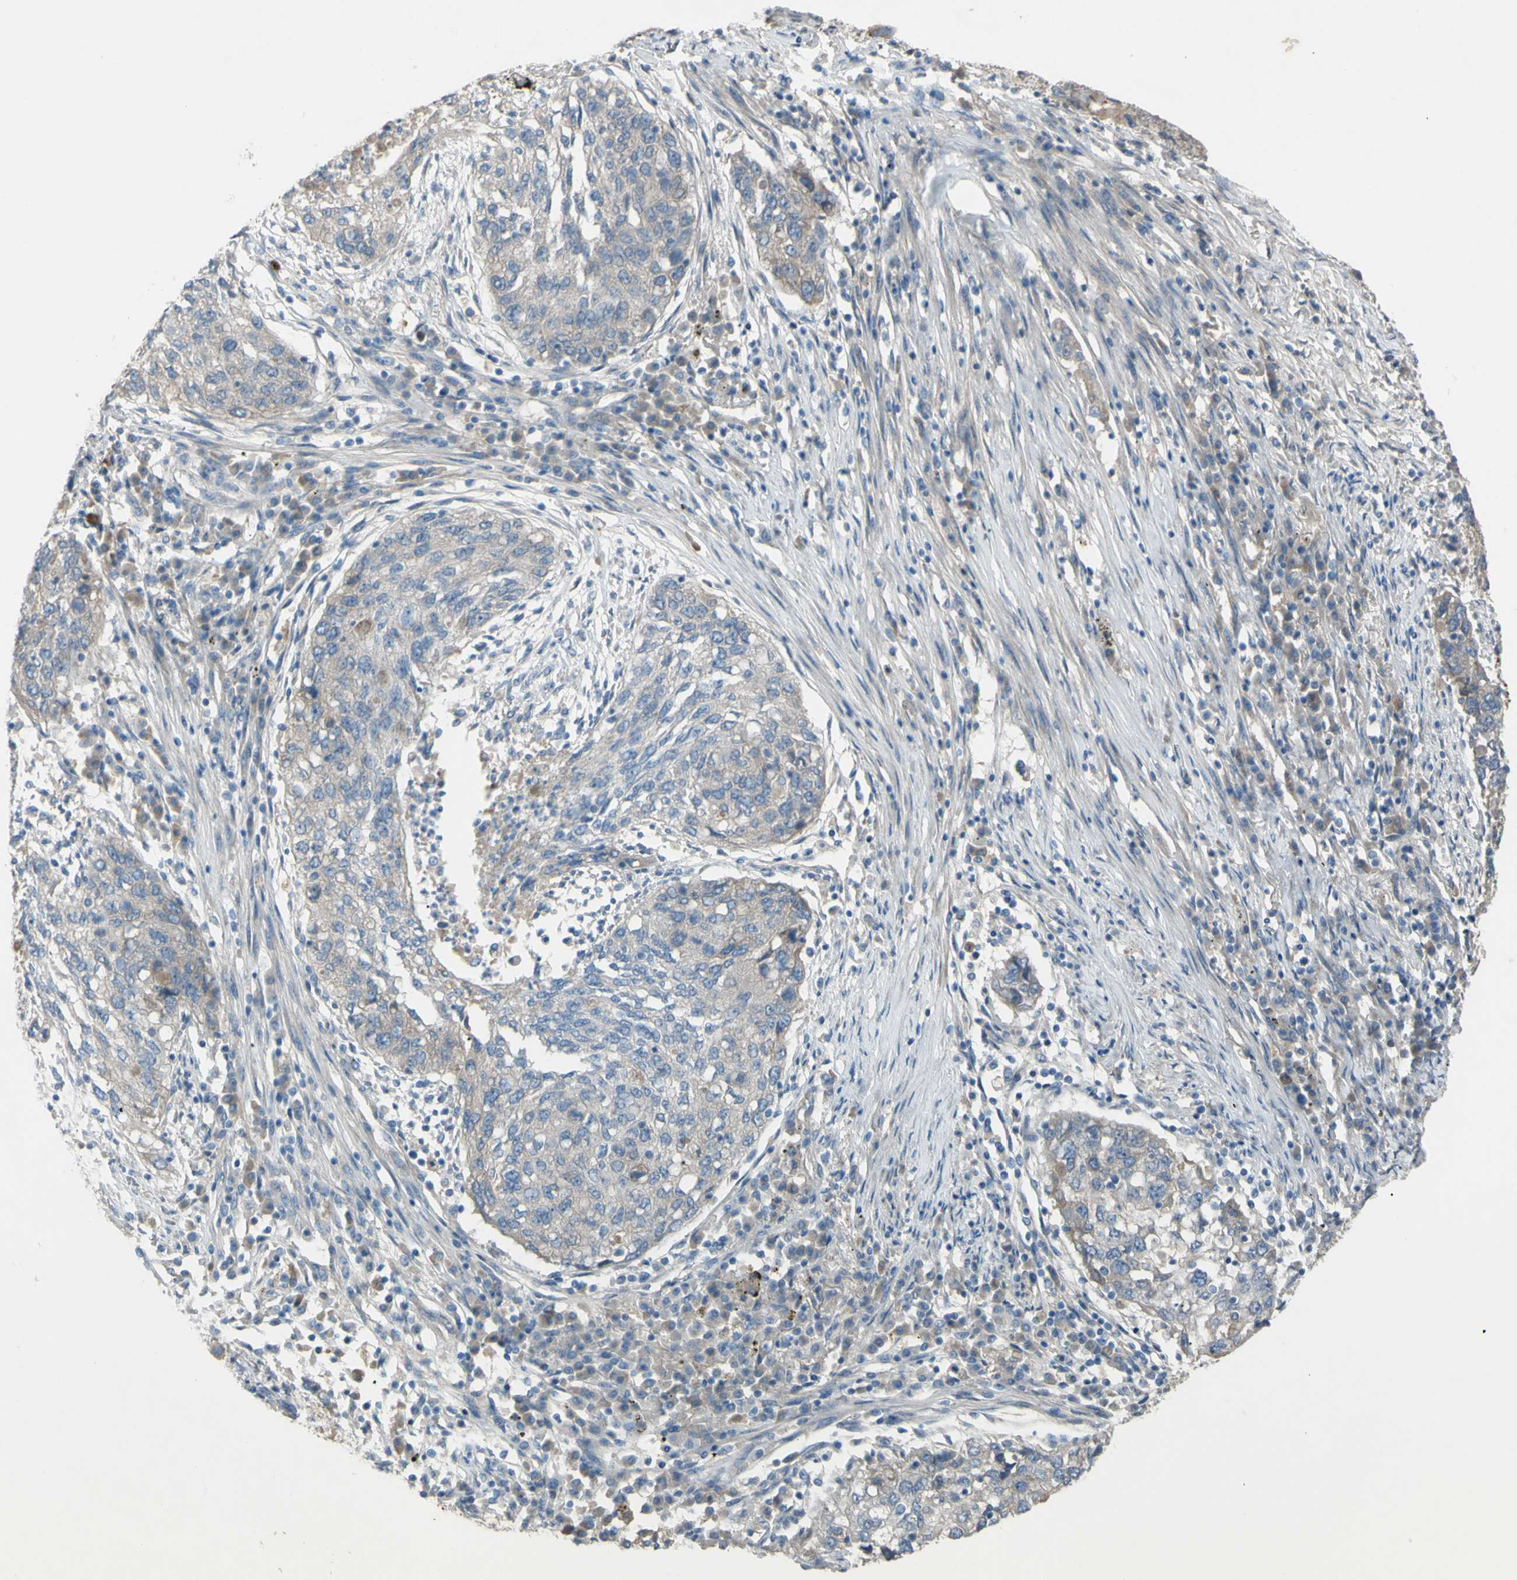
{"staining": {"intensity": "weak", "quantity": "25%-75%", "location": "cytoplasmic/membranous"}, "tissue": "lung cancer", "cell_type": "Tumor cells", "image_type": "cancer", "snomed": [{"axis": "morphology", "description": "Squamous cell carcinoma, NOS"}, {"axis": "topography", "description": "Lung"}], "caption": "Squamous cell carcinoma (lung) stained with a protein marker demonstrates weak staining in tumor cells.", "gene": "ATRN", "patient": {"sex": "female", "age": 63}}